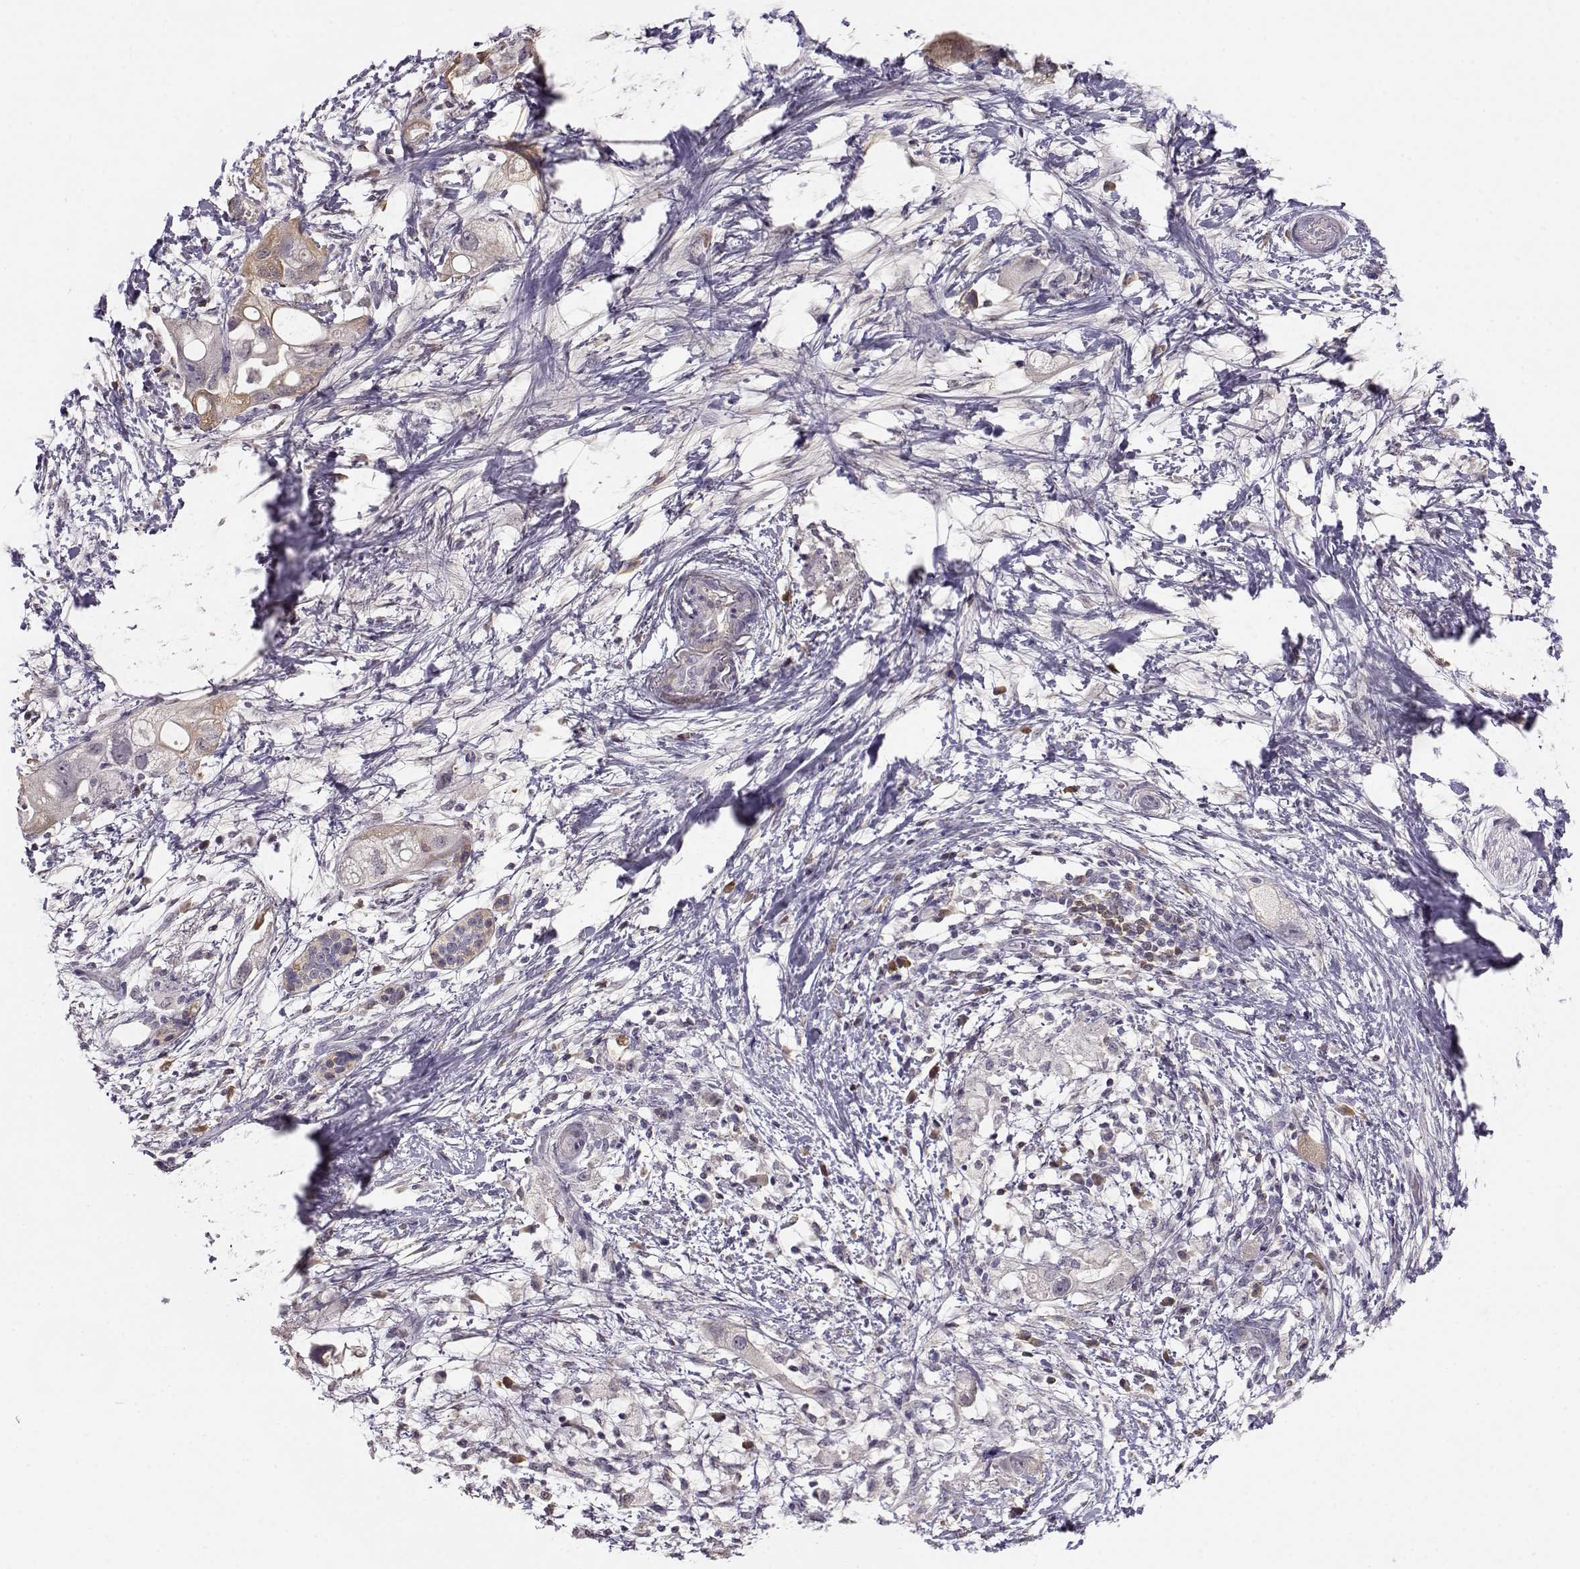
{"staining": {"intensity": "negative", "quantity": "none", "location": "none"}, "tissue": "pancreatic cancer", "cell_type": "Tumor cells", "image_type": "cancer", "snomed": [{"axis": "morphology", "description": "Adenocarcinoma, NOS"}, {"axis": "topography", "description": "Pancreas"}], "caption": "DAB (3,3'-diaminobenzidine) immunohistochemical staining of pancreatic adenocarcinoma displays no significant staining in tumor cells.", "gene": "TACR1", "patient": {"sex": "female", "age": 72}}